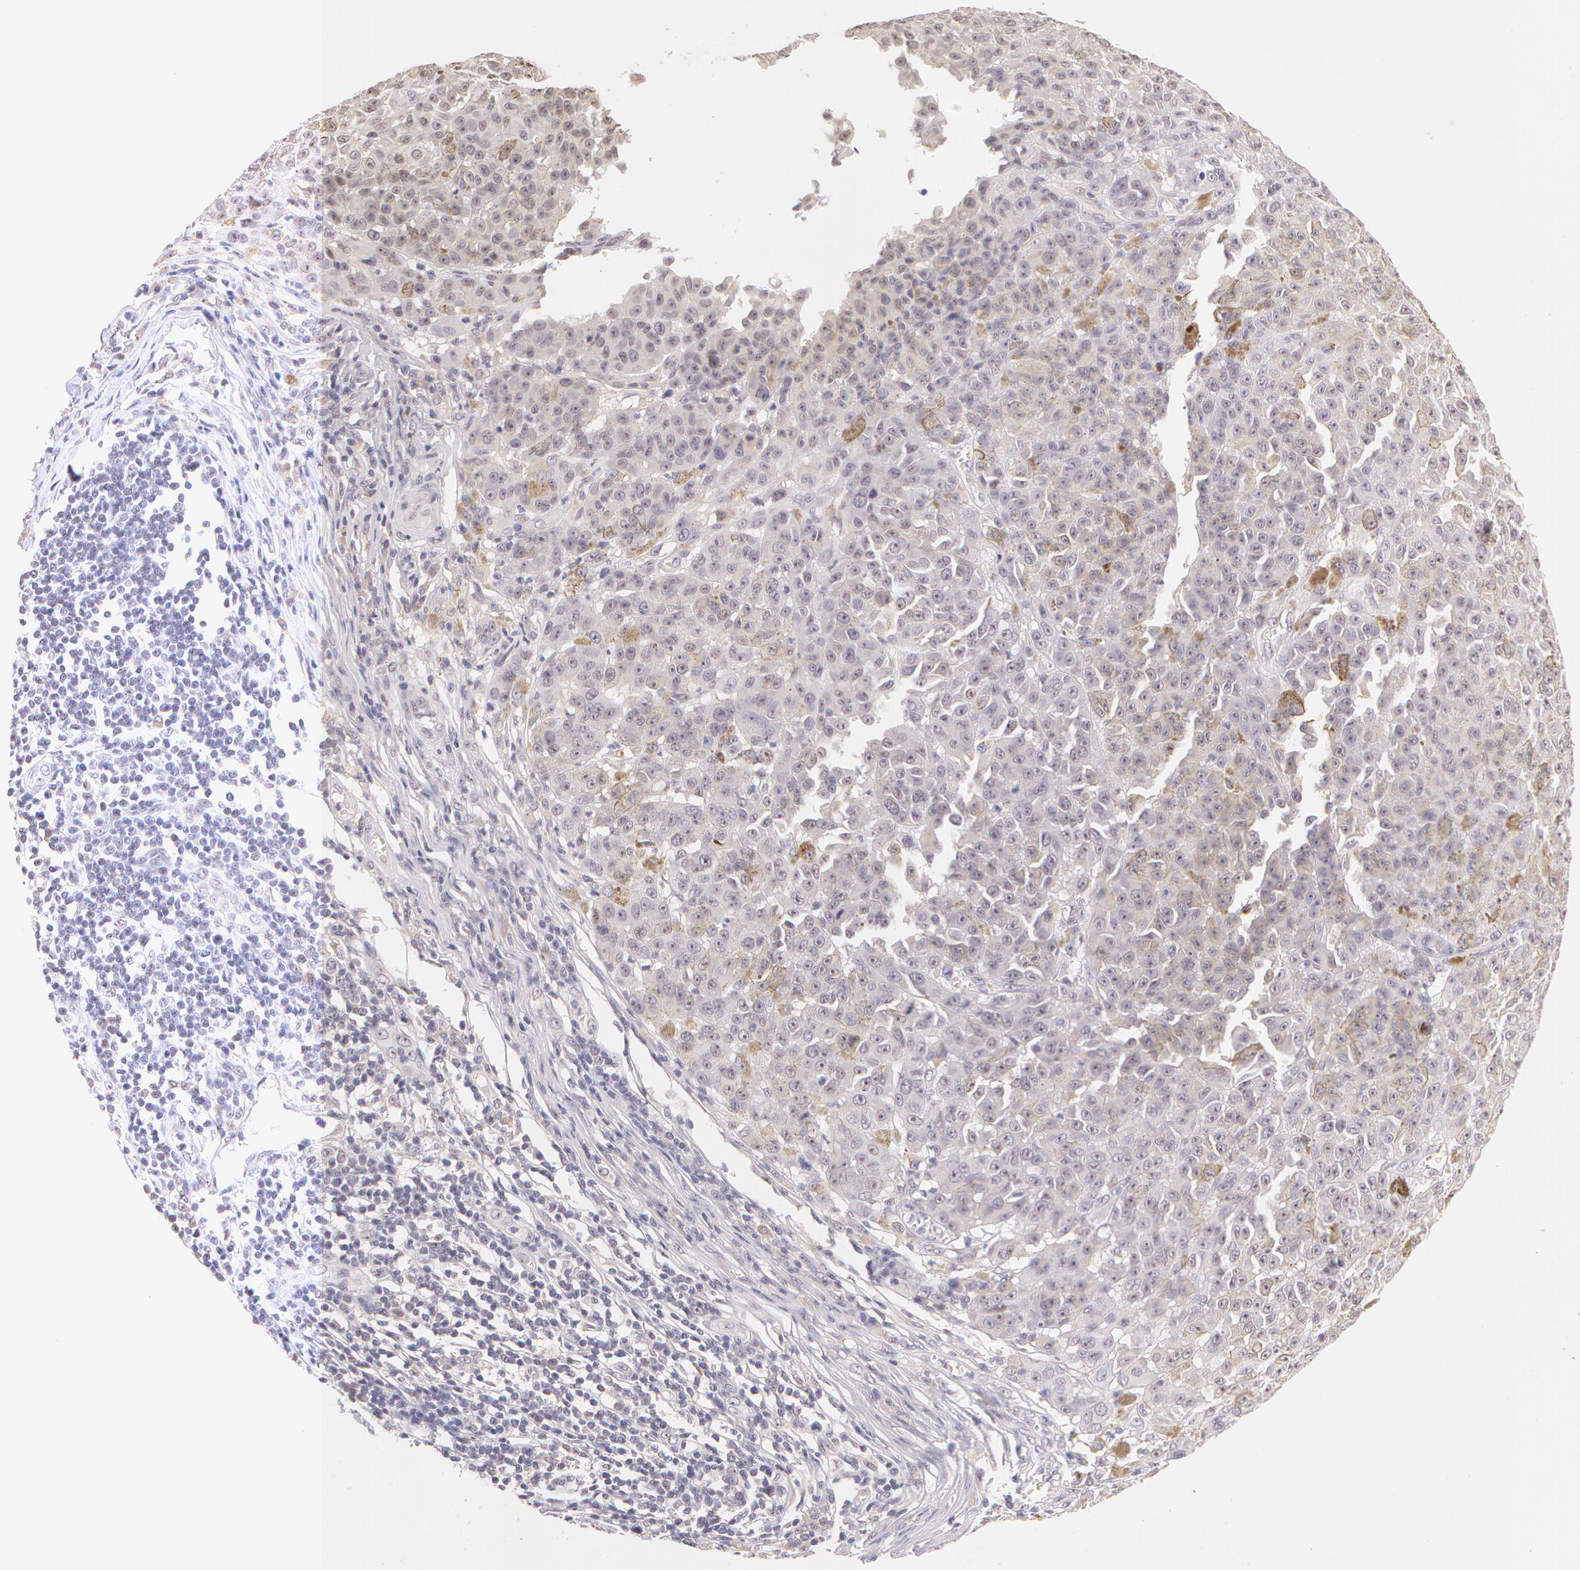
{"staining": {"intensity": "weak", "quantity": "<25%", "location": "cytoplasmic/membranous"}, "tissue": "melanoma", "cell_type": "Tumor cells", "image_type": "cancer", "snomed": [{"axis": "morphology", "description": "Malignant melanoma, NOS"}, {"axis": "topography", "description": "Skin"}], "caption": "The micrograph shows no staining of tumor cells in malignant melanoma.", "gene": "ZNF597", "patient": {"sex": "male", "age": 64}}